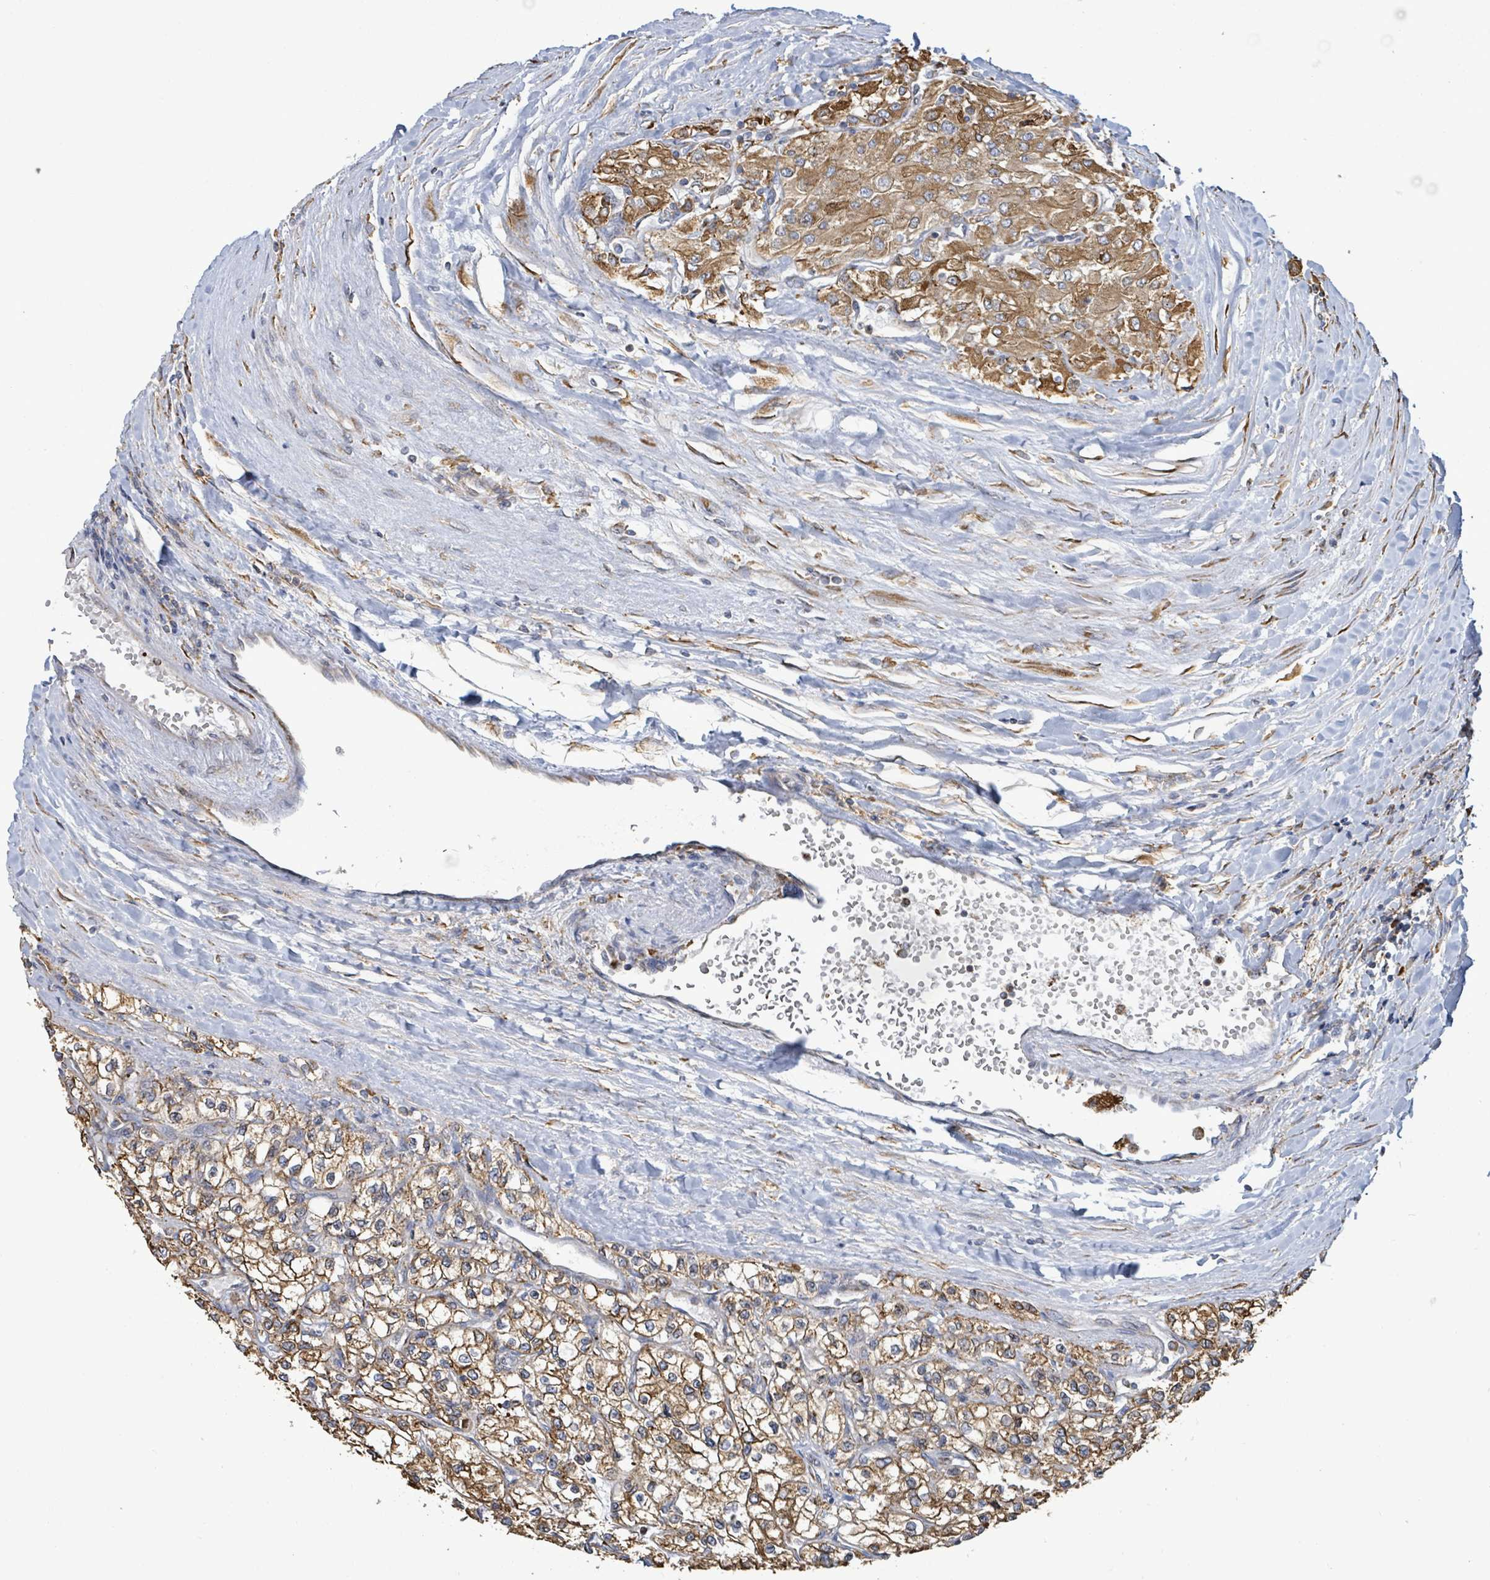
{"staining": {"intensity": "moderate", "quantity": ">75%", "location": "cytoplasmic/membranous"}, "tissue": "renal cancer", "cell_type": "Tumor cells", "image_type": "cancer", "snomed": [{"axis": "morphology", "description": "Adenocarcinoma, NOS"}, {"axis": "topography", "description": "Kidney"}], "caption": "An immunohistochemistry (IHC) image of tumor tissue is shown. Protein staining in brown highlights moderate cytoplasmic/membranous positivity in renal cancer within tumor cells. The staining was performed using DAB (3,3'-diaminobenzidine) to visualize the protein expression in brown, while the nuclei were stained in blue with hematoxylin (Magnification: 20x).", "gene": "RFPL4A", "patient": {"sex": "male", "age": 80}}